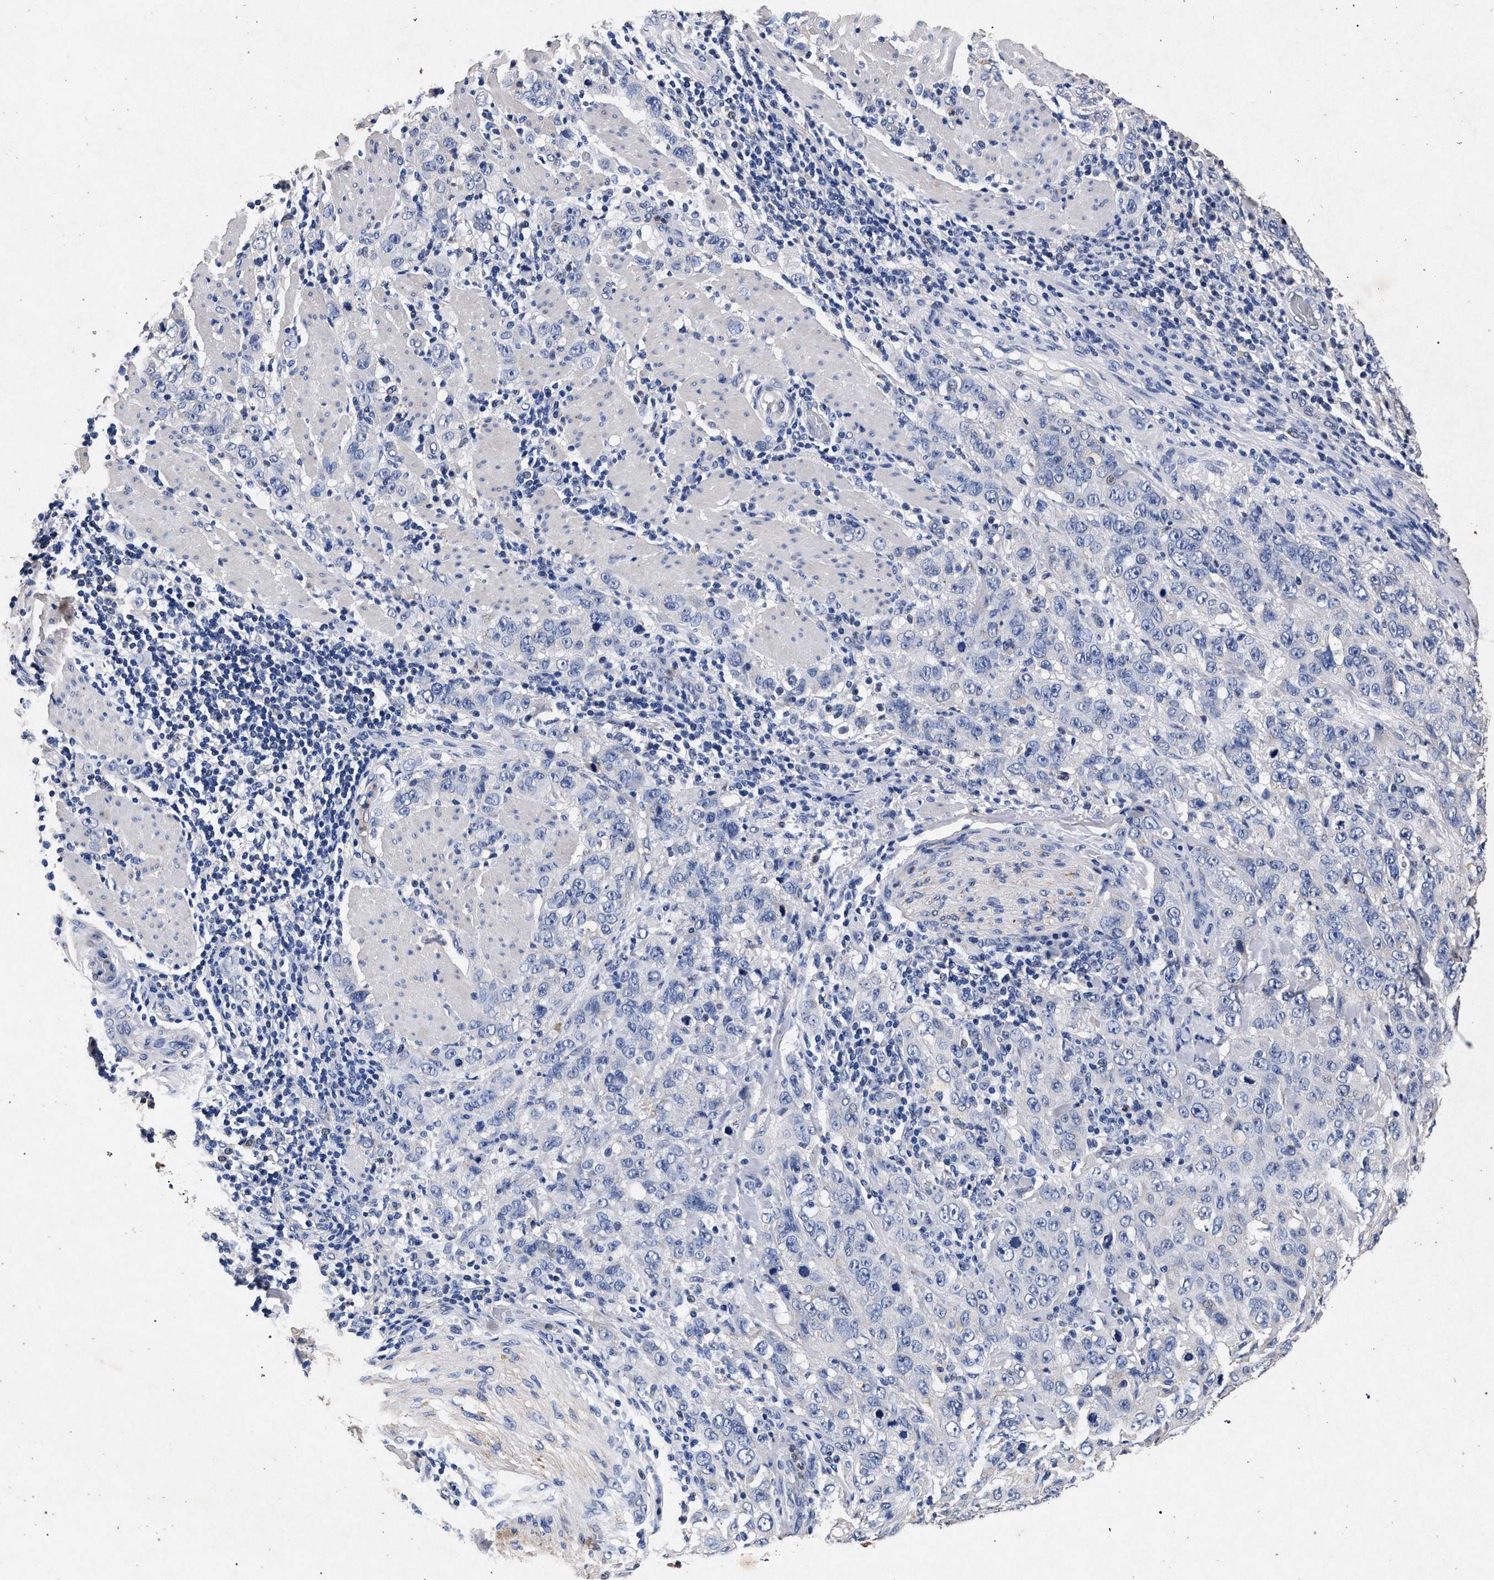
{"staining": {"intensity": "negative", "quantity": "none", "location": "none"}, "tissue": "stomach cancer", "cell_type": "Tumor cells", "image_type": "cancer", "snomed": [{"axis": "morphology", "description": "Adenocarcinoma, NOS"}, {"axis": "topography", "description": "Stomach"}], "caption": "Tumor cells are negative for protein expression in human stomach cancer.", "gene": "ATP1A2", "patient": {"sex": "male", "age": 48}}